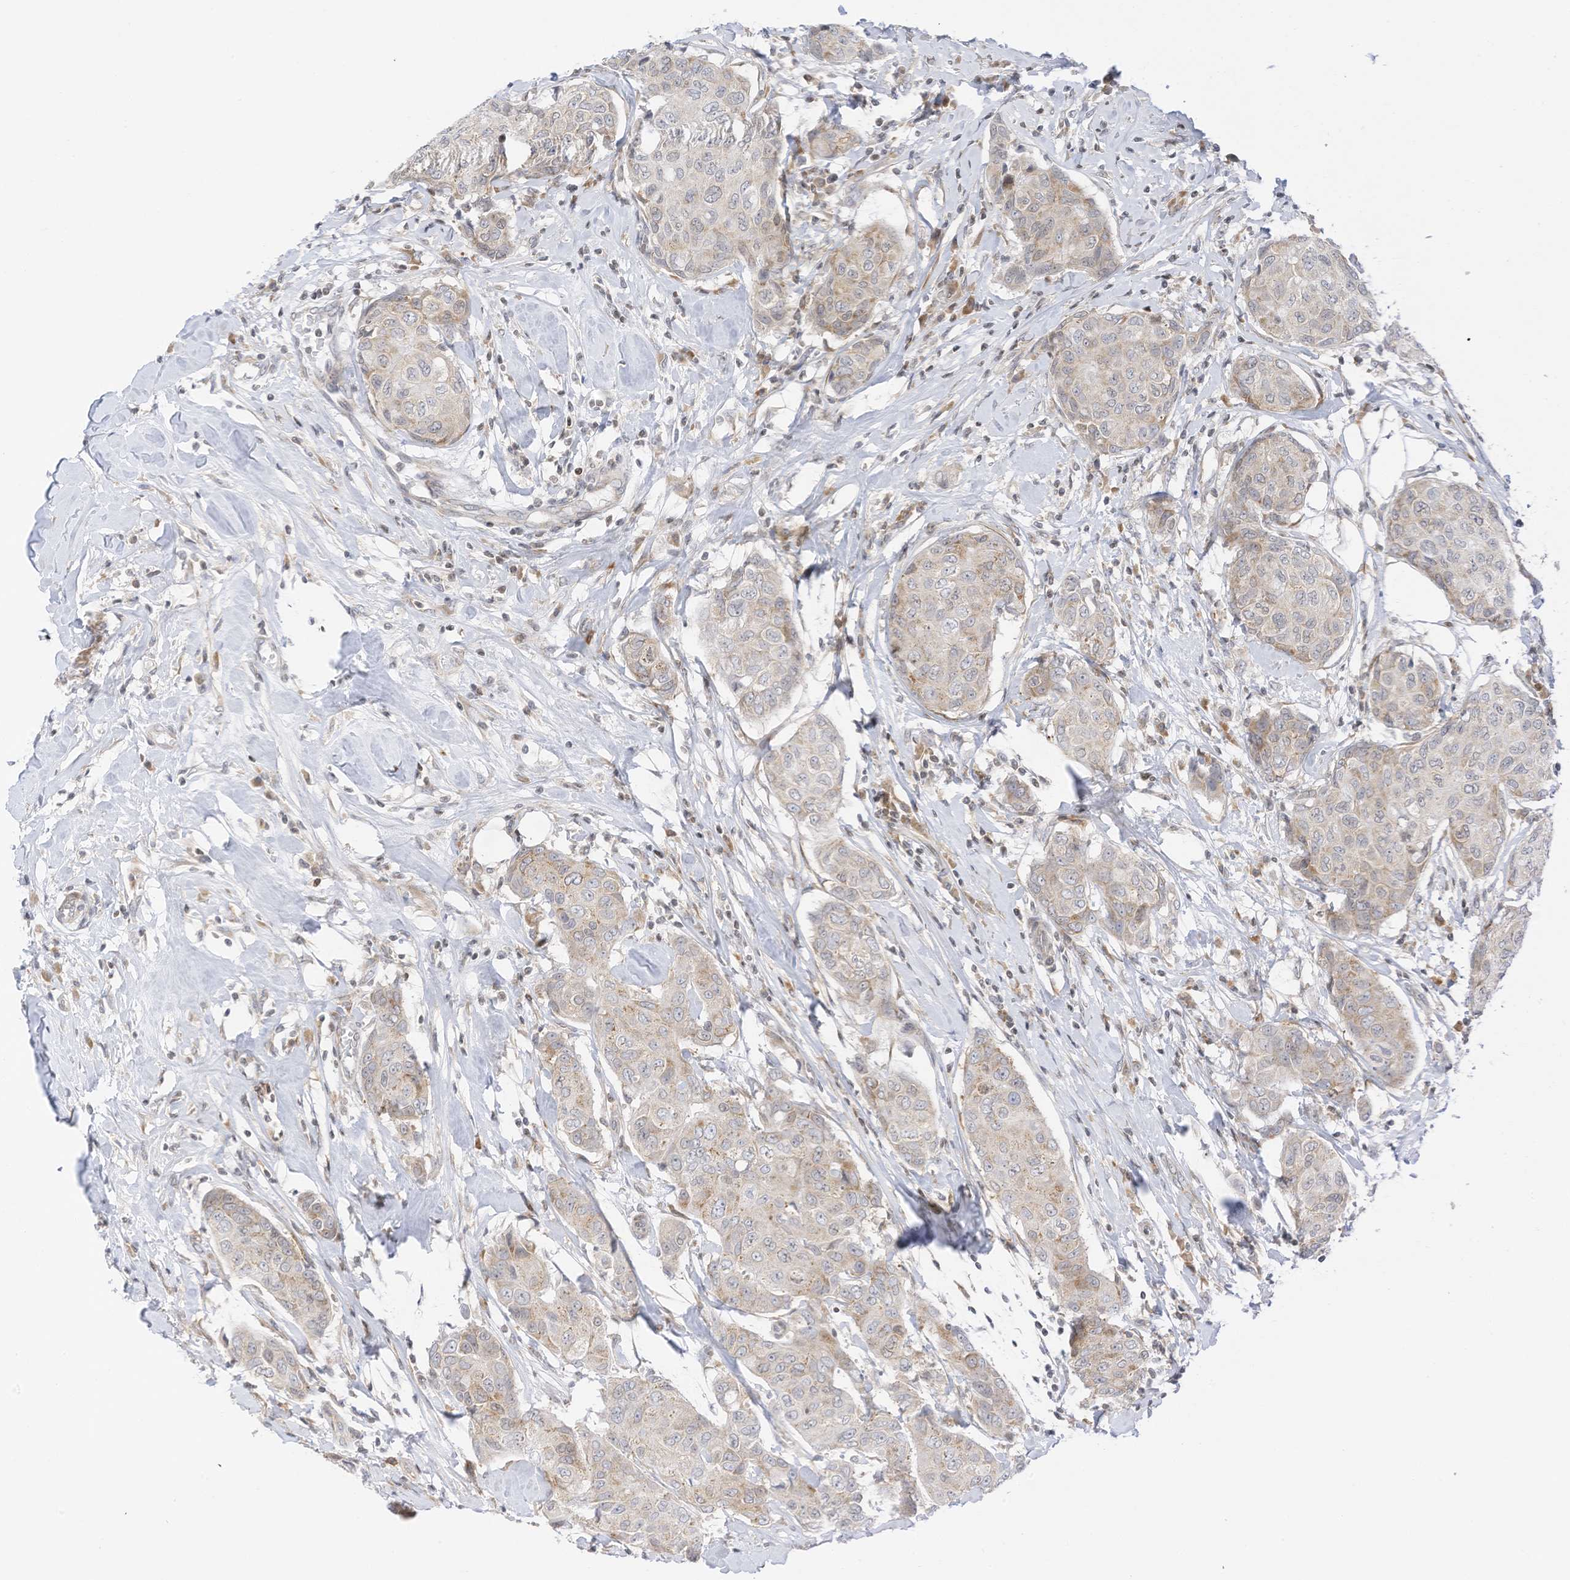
{"staining": {"intensity": "weak", "quantity": "<25%", "location": "cytoplasmic/membranous"}, "tissue": "breast cancer", "cell_type": "Tumor cells", "image_type": "cancer", "snomed": [{"axis": "morphology", "description": "Duct carcinoma"}, {"axis": "topography", "description": "Breast"}], "caption": "A photomicrograph of intraductal carcinoma (breast) stained for a protein shows no brown staining in tumor cells. (DAB (3,3'-diaminobenzidine) IHC with hematoxylin counter stain).", "gene": "EDF1", "patient": {"sex": "female", "age": 80}}